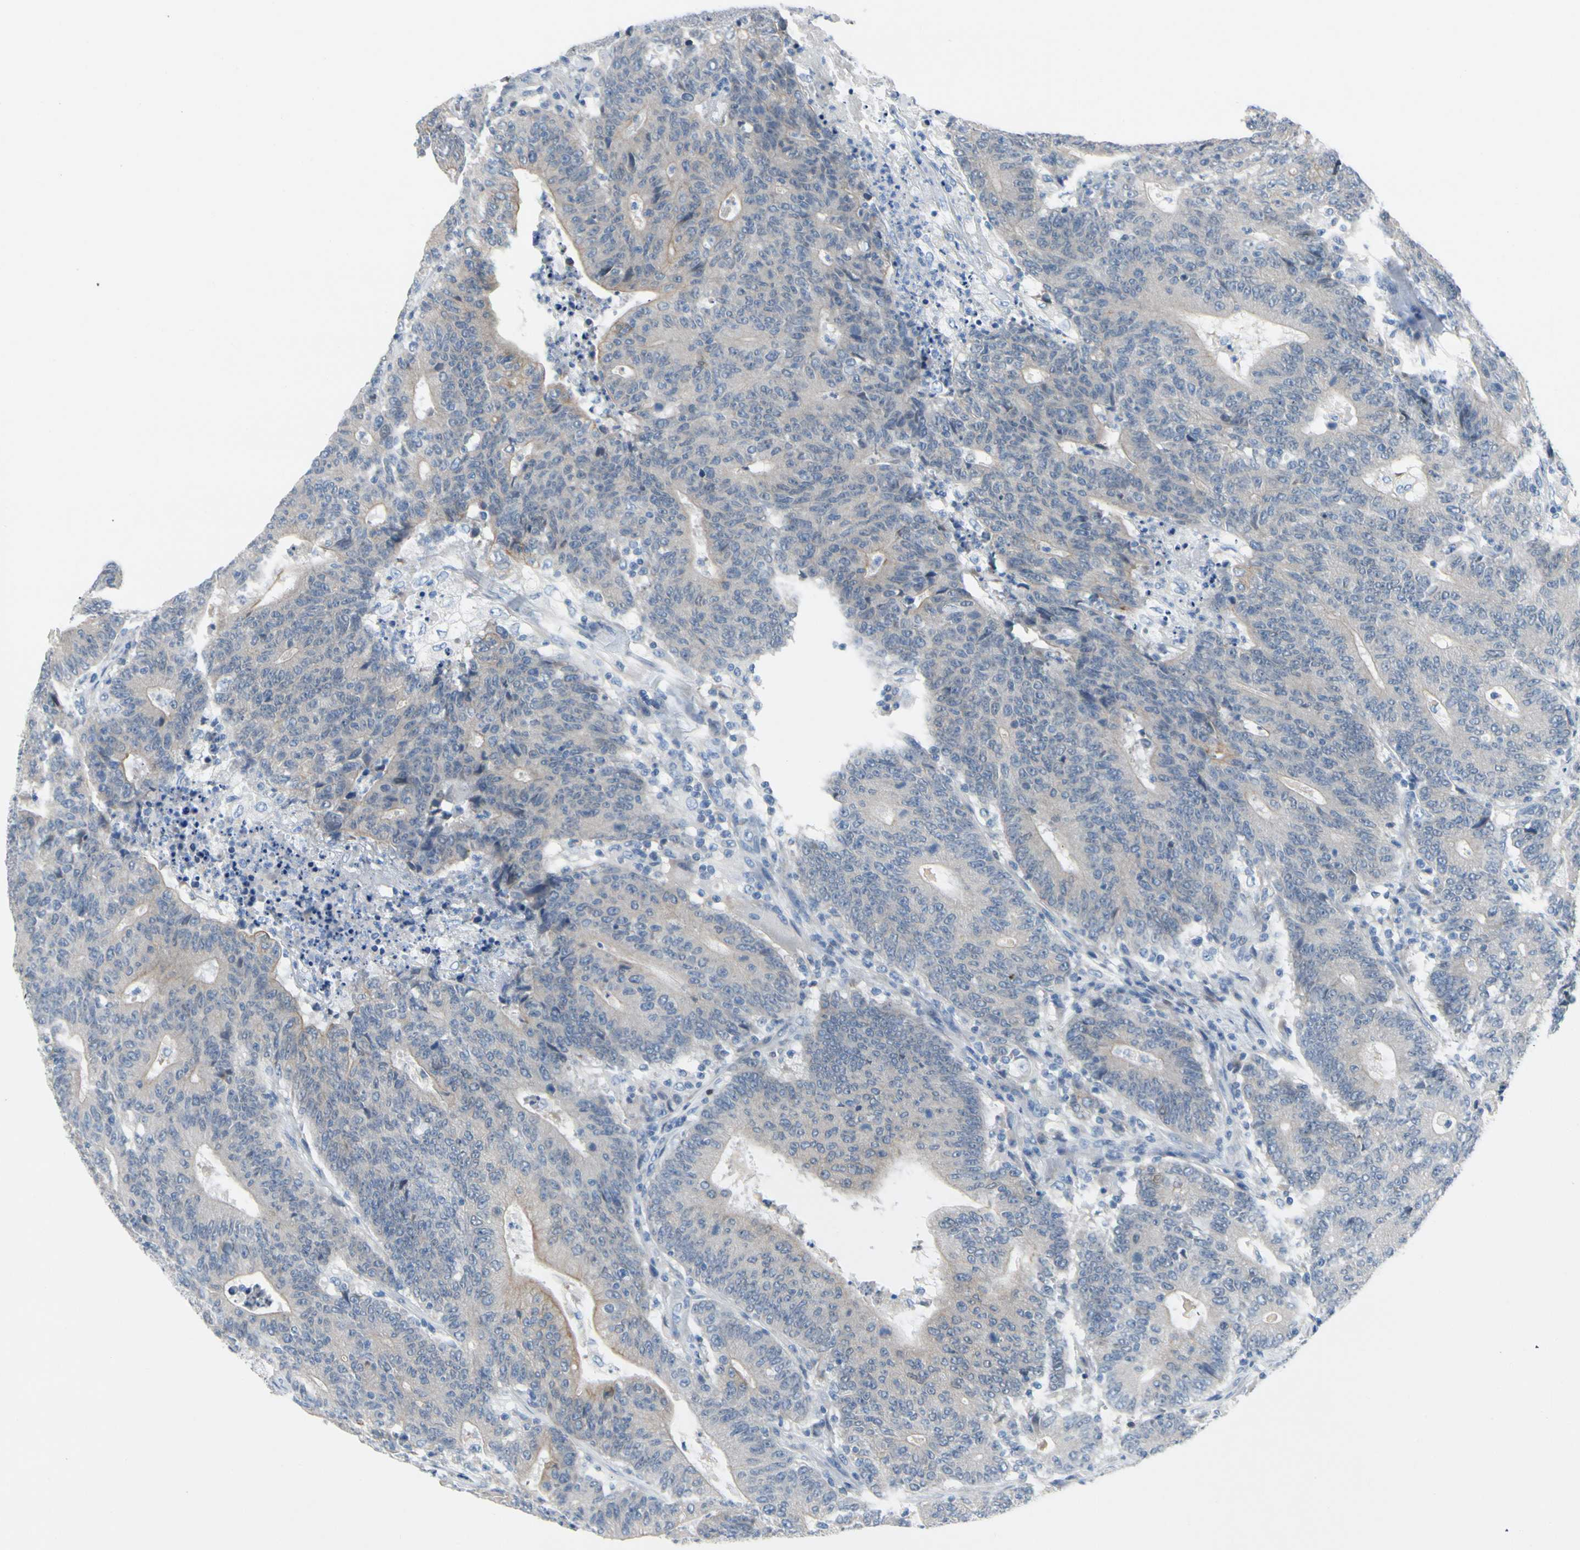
{"staining": {"intensity": "weak", "quantity": "<25%", "location": "cytoplasmic/membranous"}, "tissue": "colorectal cancer", "cell_type": "Tumor cells", "image_type": "cancer", "snomed": [{"axis": "morphology", "description": "Normal tissue, NOS"}, {"axis": "morphology", "description": "Adenocarcinoma, NOS"}, {"axis": "topography", "description": "Colon"}], "caption": "Colorectal cancer (adenocarcinoma) was stained to show a protein in brown. There is no significant staining in tumor cells.", "gene": "ZNF132", "patient": {"sex": "female", "age": 75}}